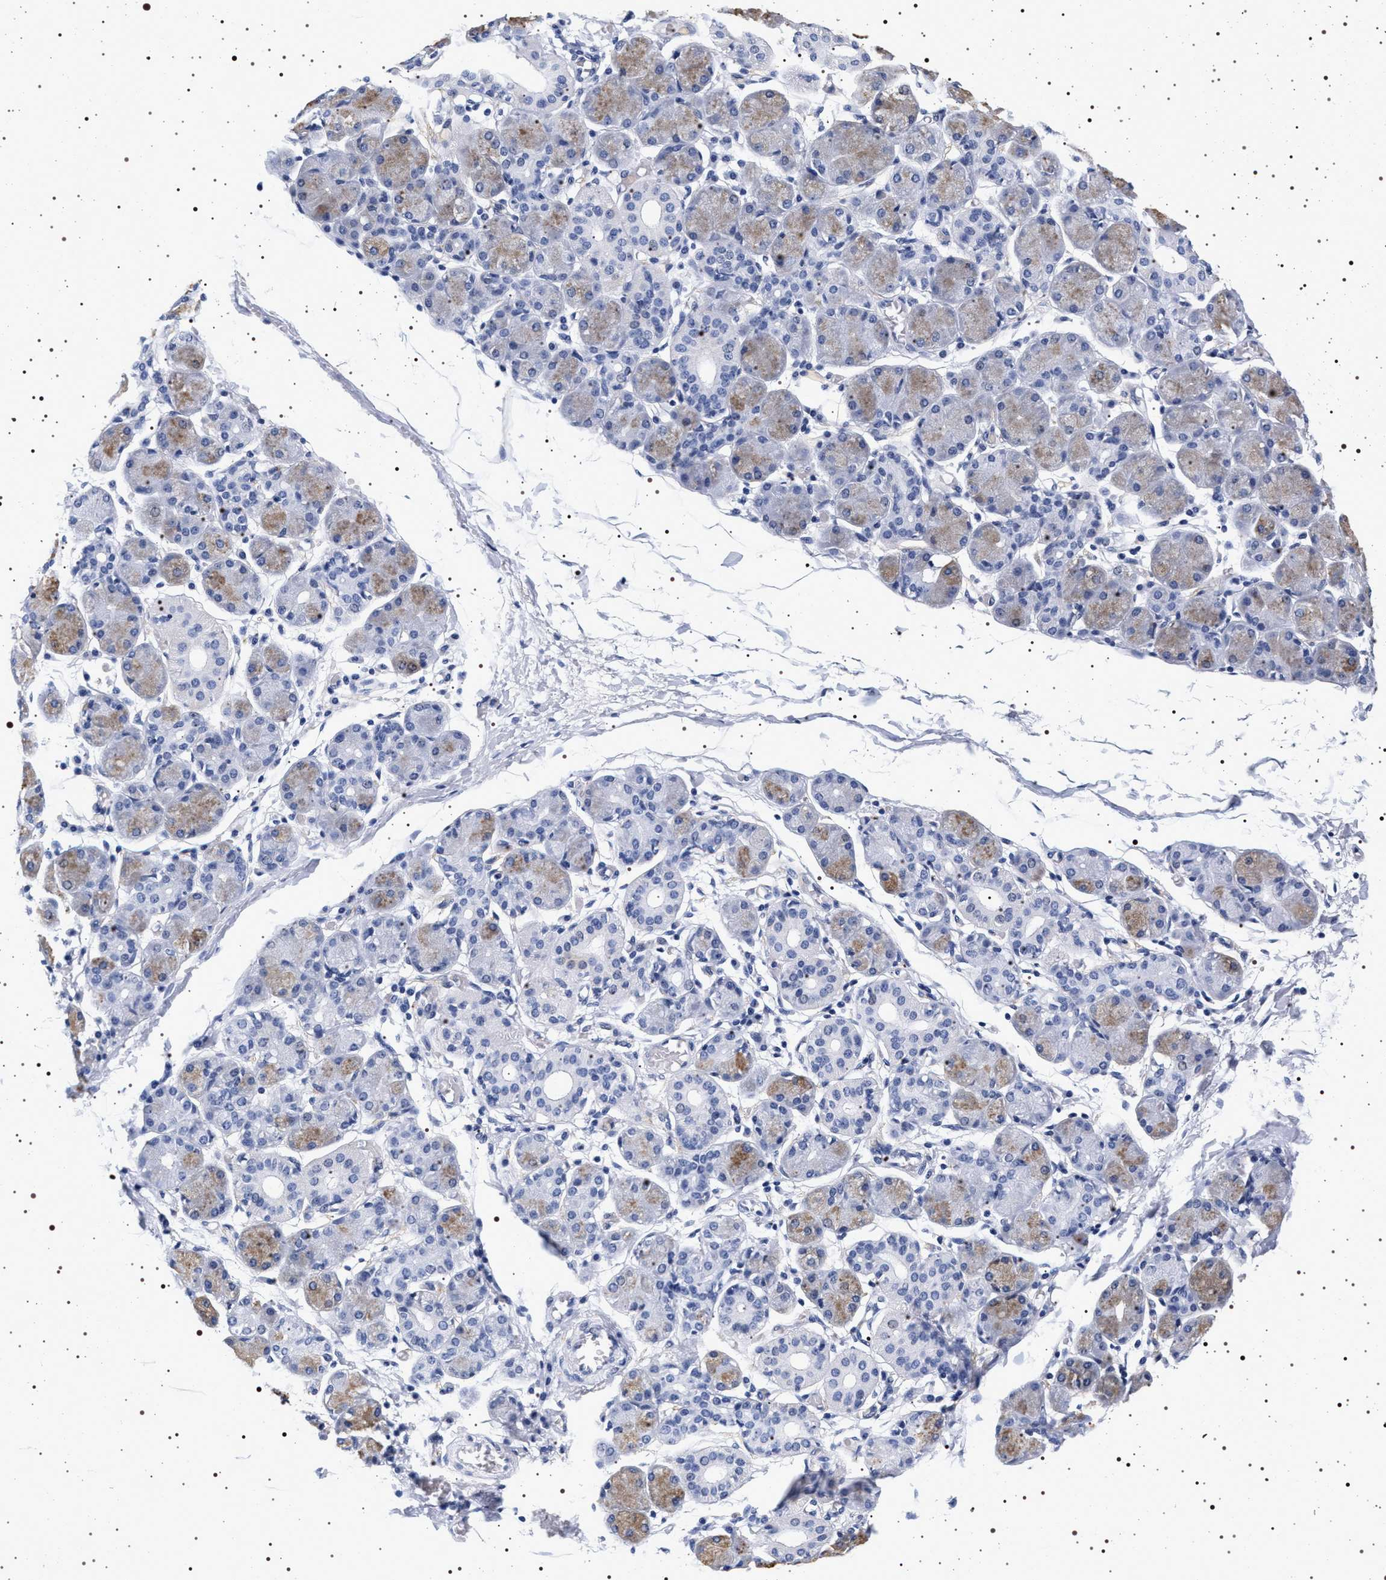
{"staining": {"intensity": "weak", "quantity": "<25%", "location": "cytoplasmic/membranous"}, "tissue": "salivary gland", "cell_type": "Glandular cells", "image_type": "normal", "snomed": [{"axis": "morphology", "description": "Normal tissue, NOS"}, {"axis": "topography", "description": "Salivary gland"}], "caption": "Immunohistochemical staining of unremarkable human salivary gland shows no significant staining in glandular cells. (Stains: DAB IHC with hematoxylin counter stain, Microscopy: brightfield microscopy at high magnification).", "gene": "SYN1", "patient": {"sex": "female", "age": 24}}